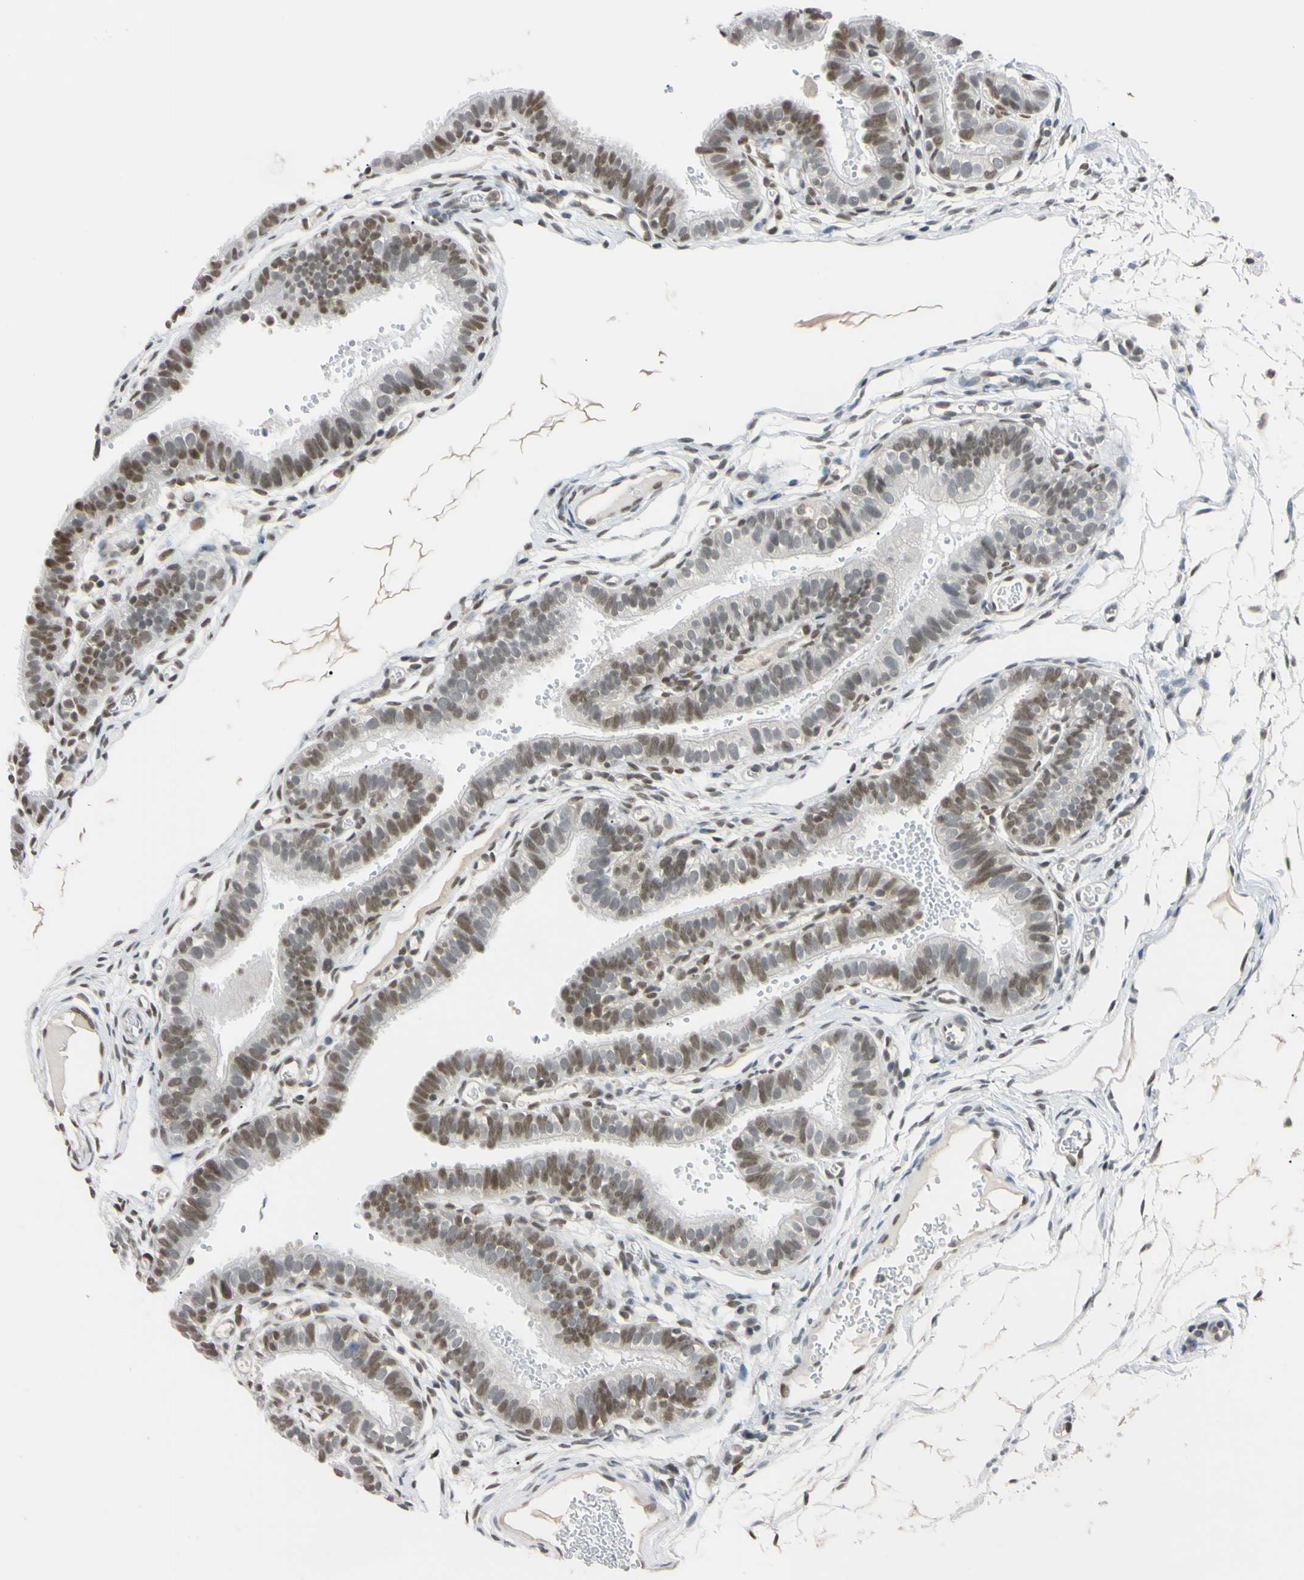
{"staining": {"intensity": "moderate", "quantity": "25%-75%", "location": "nuclear"}, "tissue": "fallopian tube", "cell_type": "Glandular cells", "image_type": "normal", "snomed": [{"axis": "morphology", "description": "Normal tissue, NOS"}, {"axis": "topography", "description": "Fallopian tube"}, {"axis": "topography", "description": "Placenta"}], "caption": "Protein staining of benign fallopian tube demonstrates moderate nuclear expression in approximately 25%-75% of glandular cells.", "gene": "UBE2I", "patient": {"sex": "female", "age": 34}}